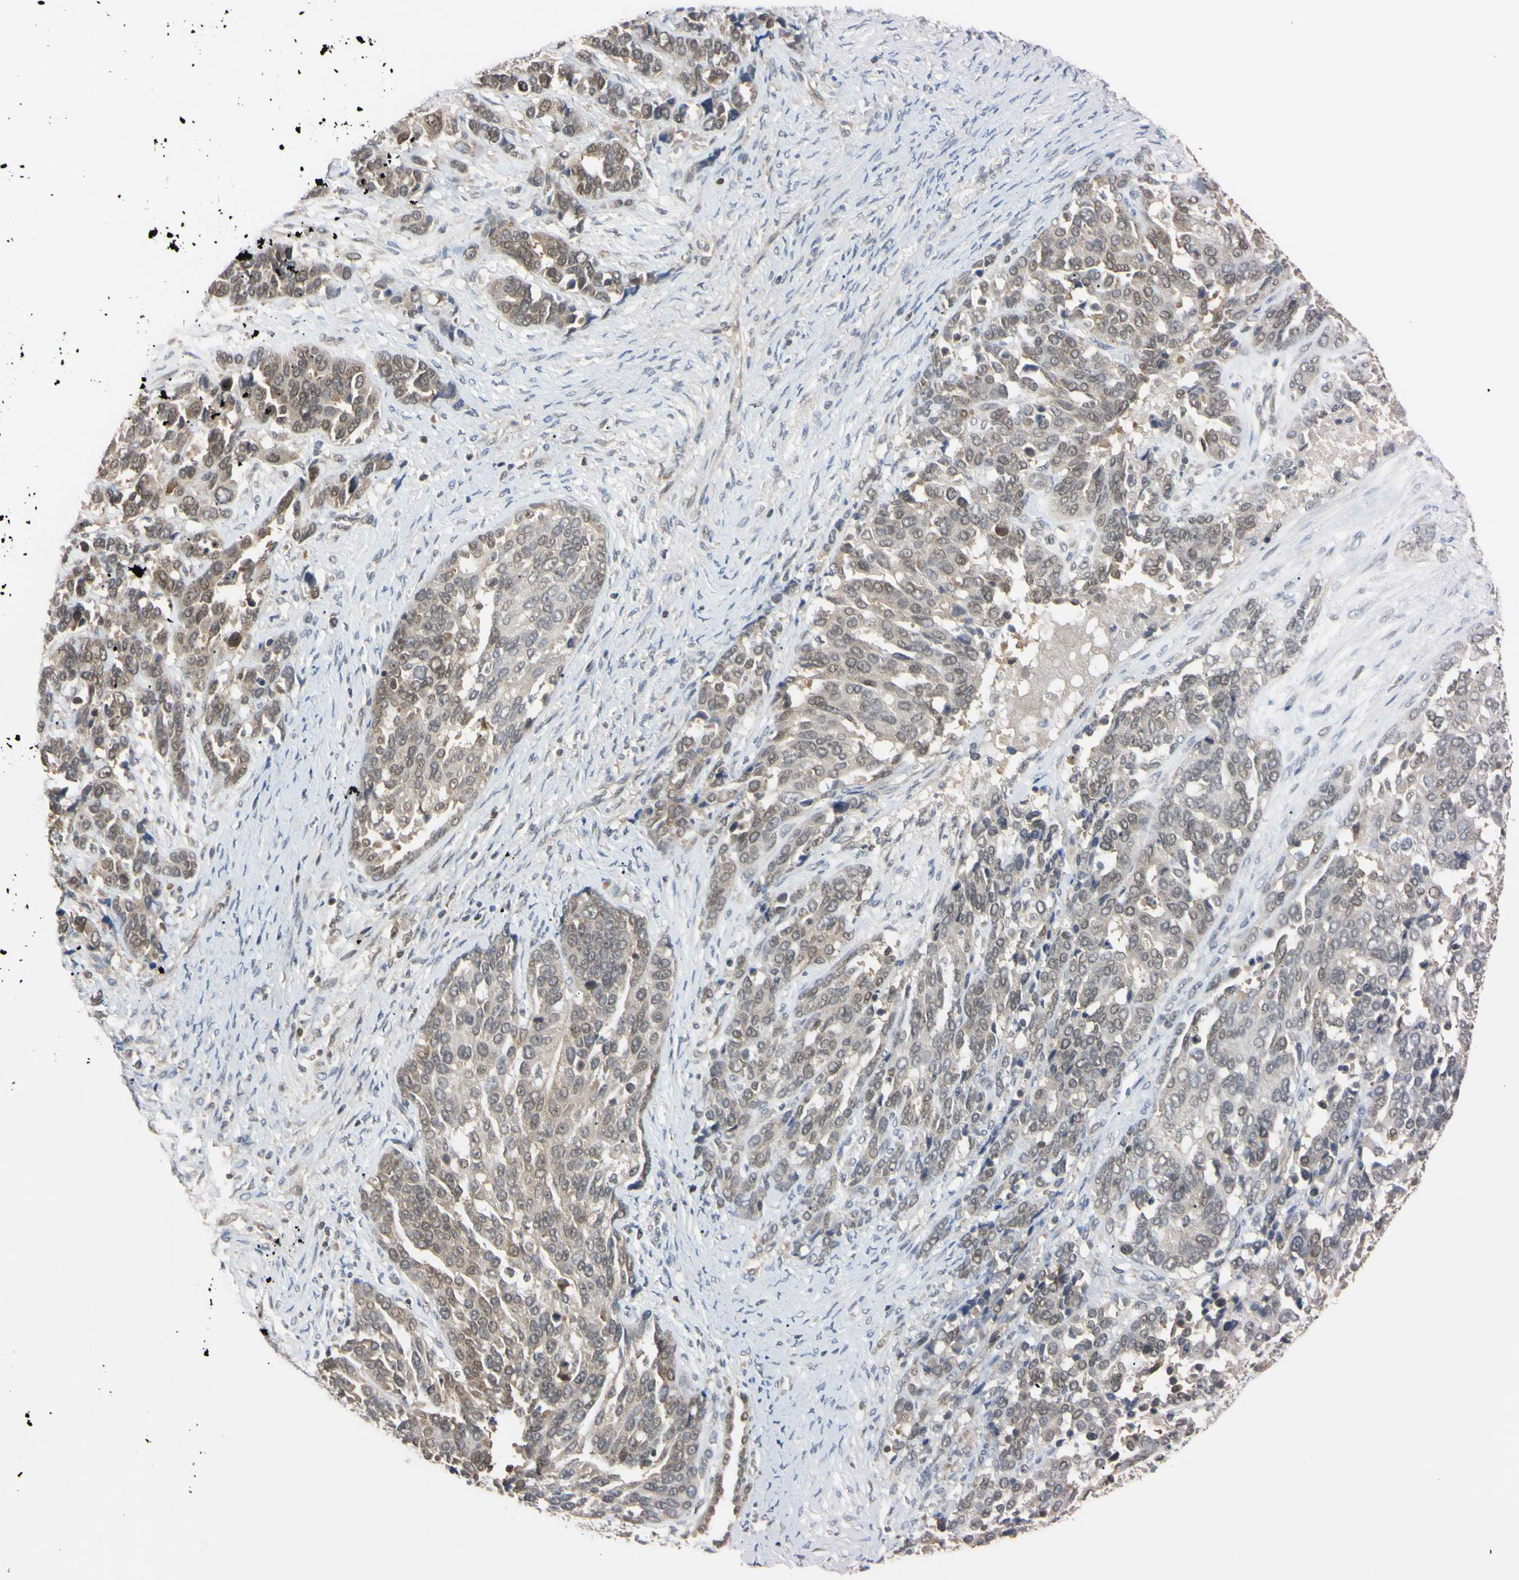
{"staining": {"intensity": "weak", "quantity": ">75%", "location": "cytoplasmic/membranous,nuclear"}, "tissue": "ovarian cancer", "cell_type": "Tumor cells", "image_type": "cancer", "snomed": [{"axis": "morphology", "description": "Cystadenocarcinoma, serous, NOS"}, {"axis": "topography", "description": "Ovary"}], "caption": "Immunohistochemical staining of ovarian cancer (serous cystadenocarcinoma) displays low levels of weak cytoplasmic/membranous and nuclear positivity in approximately >75% of tumor cells. Using DAB (3,3'-diaminobenzidine) (brown) and hematoxylin (blue) stains, captured at high magnification using brightfield microscopy.", "gene": "UBE2I", "patient": {"sex": "female", "age": 44}}